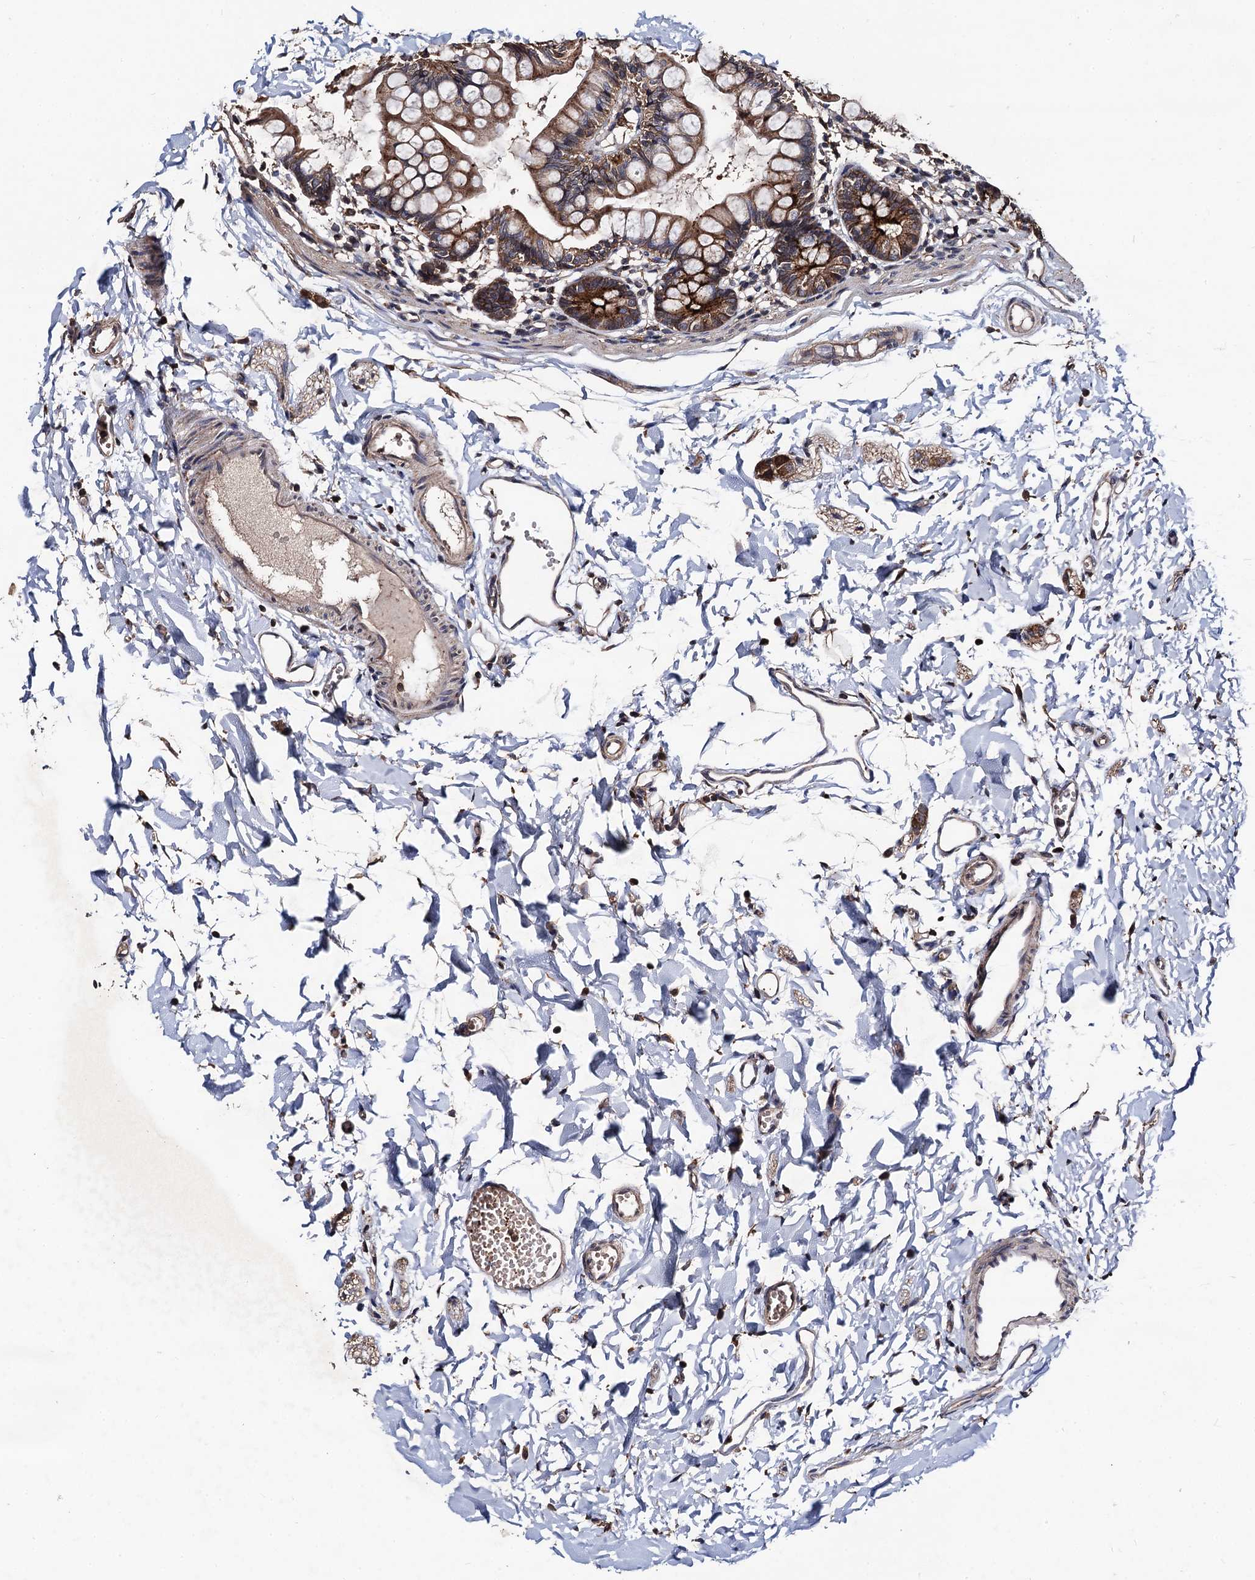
{"staining": {"intensity": "moderate", "quantity": ">75%", "location": "cytoplasmic/membranous"}, "tissue": "small intestine", "cell_type": "Glandular cells", "image_type": "normal", "snomed": [{"axis": "morphology", "description": "Normal tissue, NOS"}, {"axis": "topography", "description": "Small intestine"}], "caption": "Immunohistochemical staining of normal small intestine reveals >75% levels of moderate cytoplasmic/membranous protein expression in about >75% of glandular cells.", "gene": "PPTC7", "patient": {"sex": "male", "age": 7}}